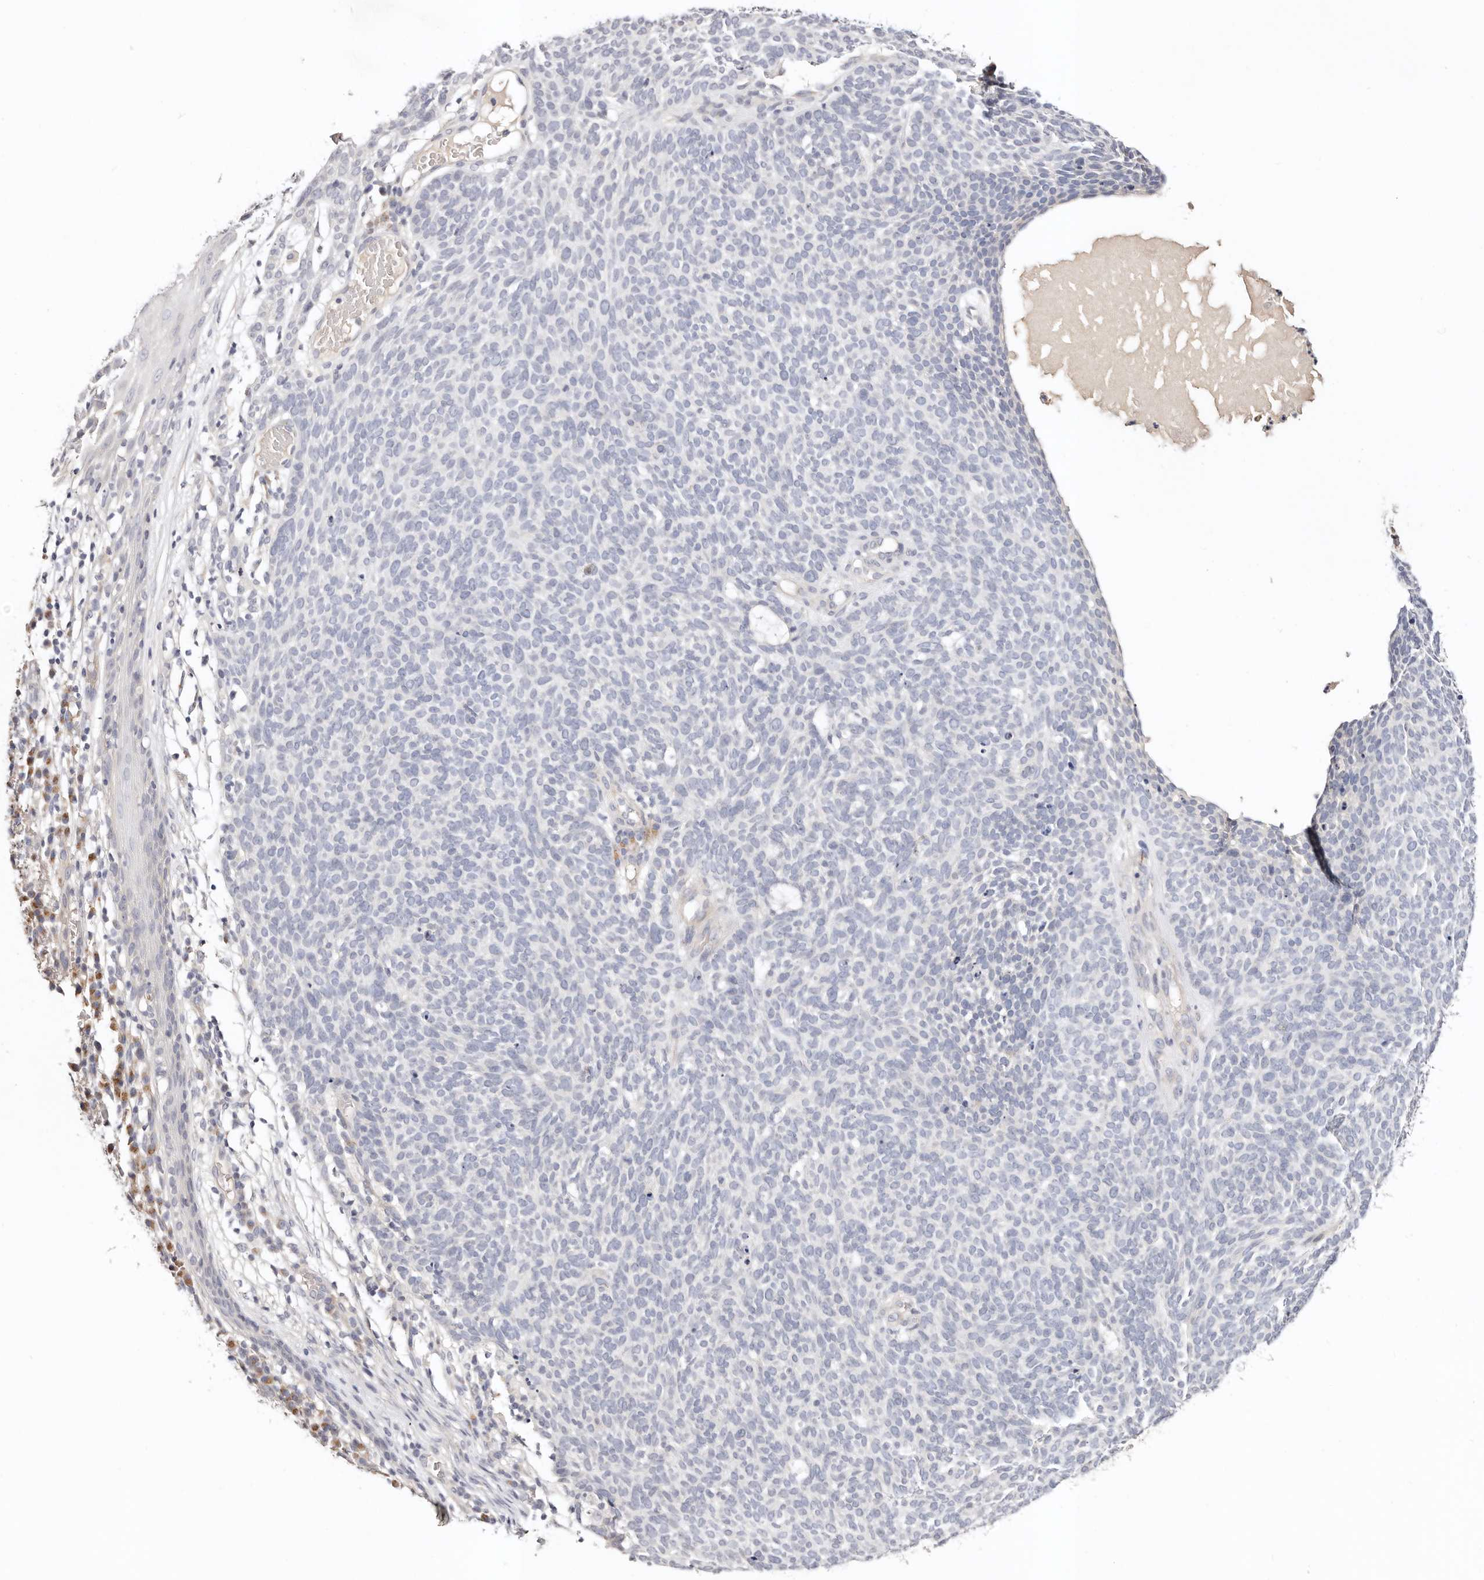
{"staining": {"intensity": "negative", "quantity": "none", "location": "none"}, "tissue": "skin cancer", "cell_type": "Tumor cells", "image_type": "cancer", "snomed": [{"axis": "morphology", "description": "Squamous cell carcinoma, NOS"}, {"axis": "topography", "description": "Skin"}], "caption": "Skin cancer (squamous cell carcinoma) was stained to show a protein in brown. There is no significant positivity in tumor cells. (IHC, brightfield microscopy, high magnification).", "gene": "DNASE1", "patient": {"sex": "female", "age": 90}}